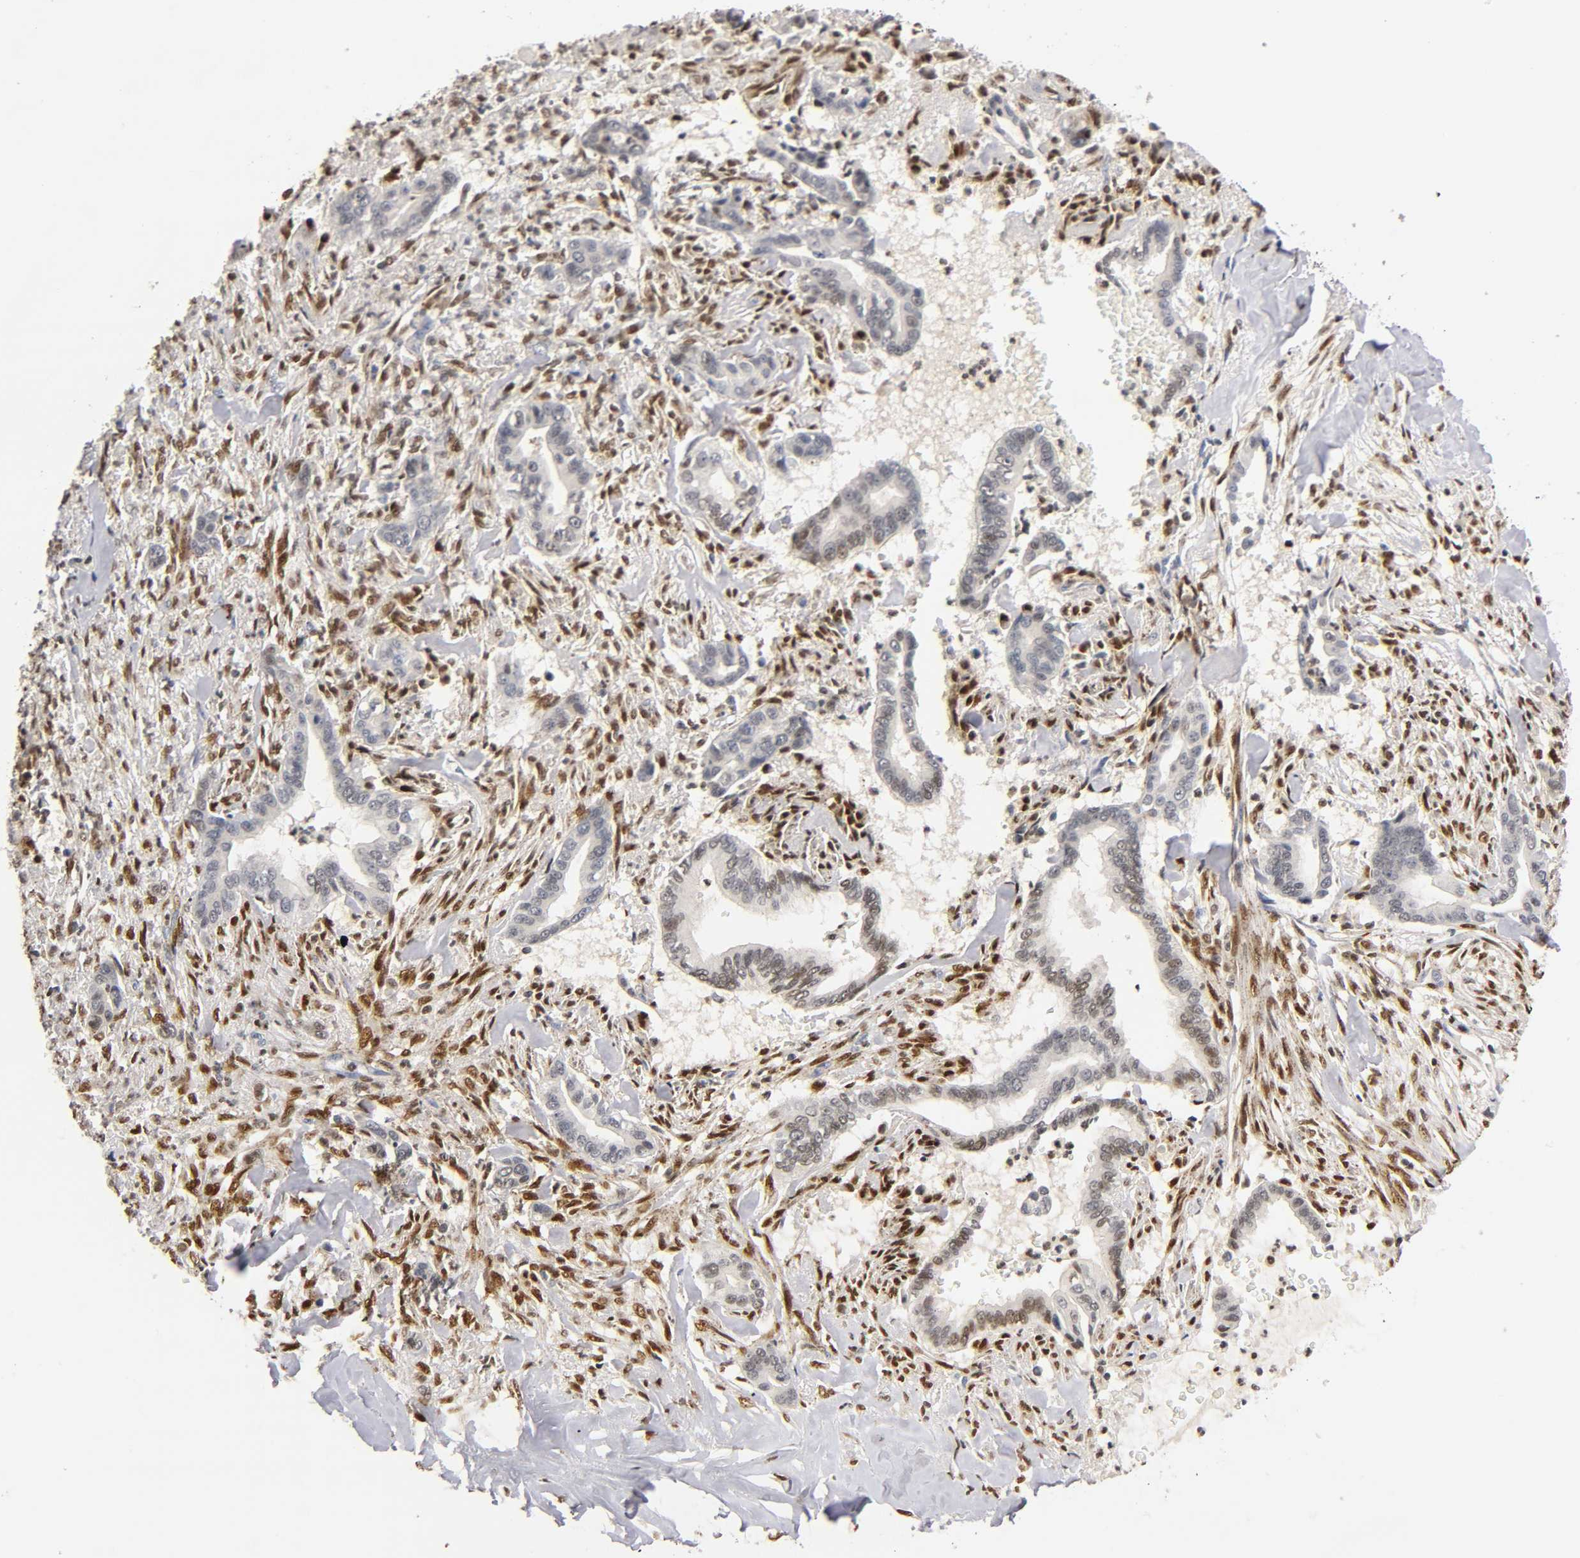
{"staining": {"intensity": "weak", "quantity": "25%-75%", "location": "nuclear"}, "tissue": "liver cancer", "cell_type": "Tumor cells", "image_type": "cancer", "snomed": [{"axis": "morphology", "description": "Cholangiocarcinoma"}, {"axis": "topography", "description": "Liver"}], "caption": "An immunohistochemistry histopathology image of tumor tissue is shown. Protein staining in brown highlights weak nuclear positivity in liver cholangiocarcinoma within tumor cells.", "gene": "RUNX1", "patient": {"sex": "female", "age": 67}}